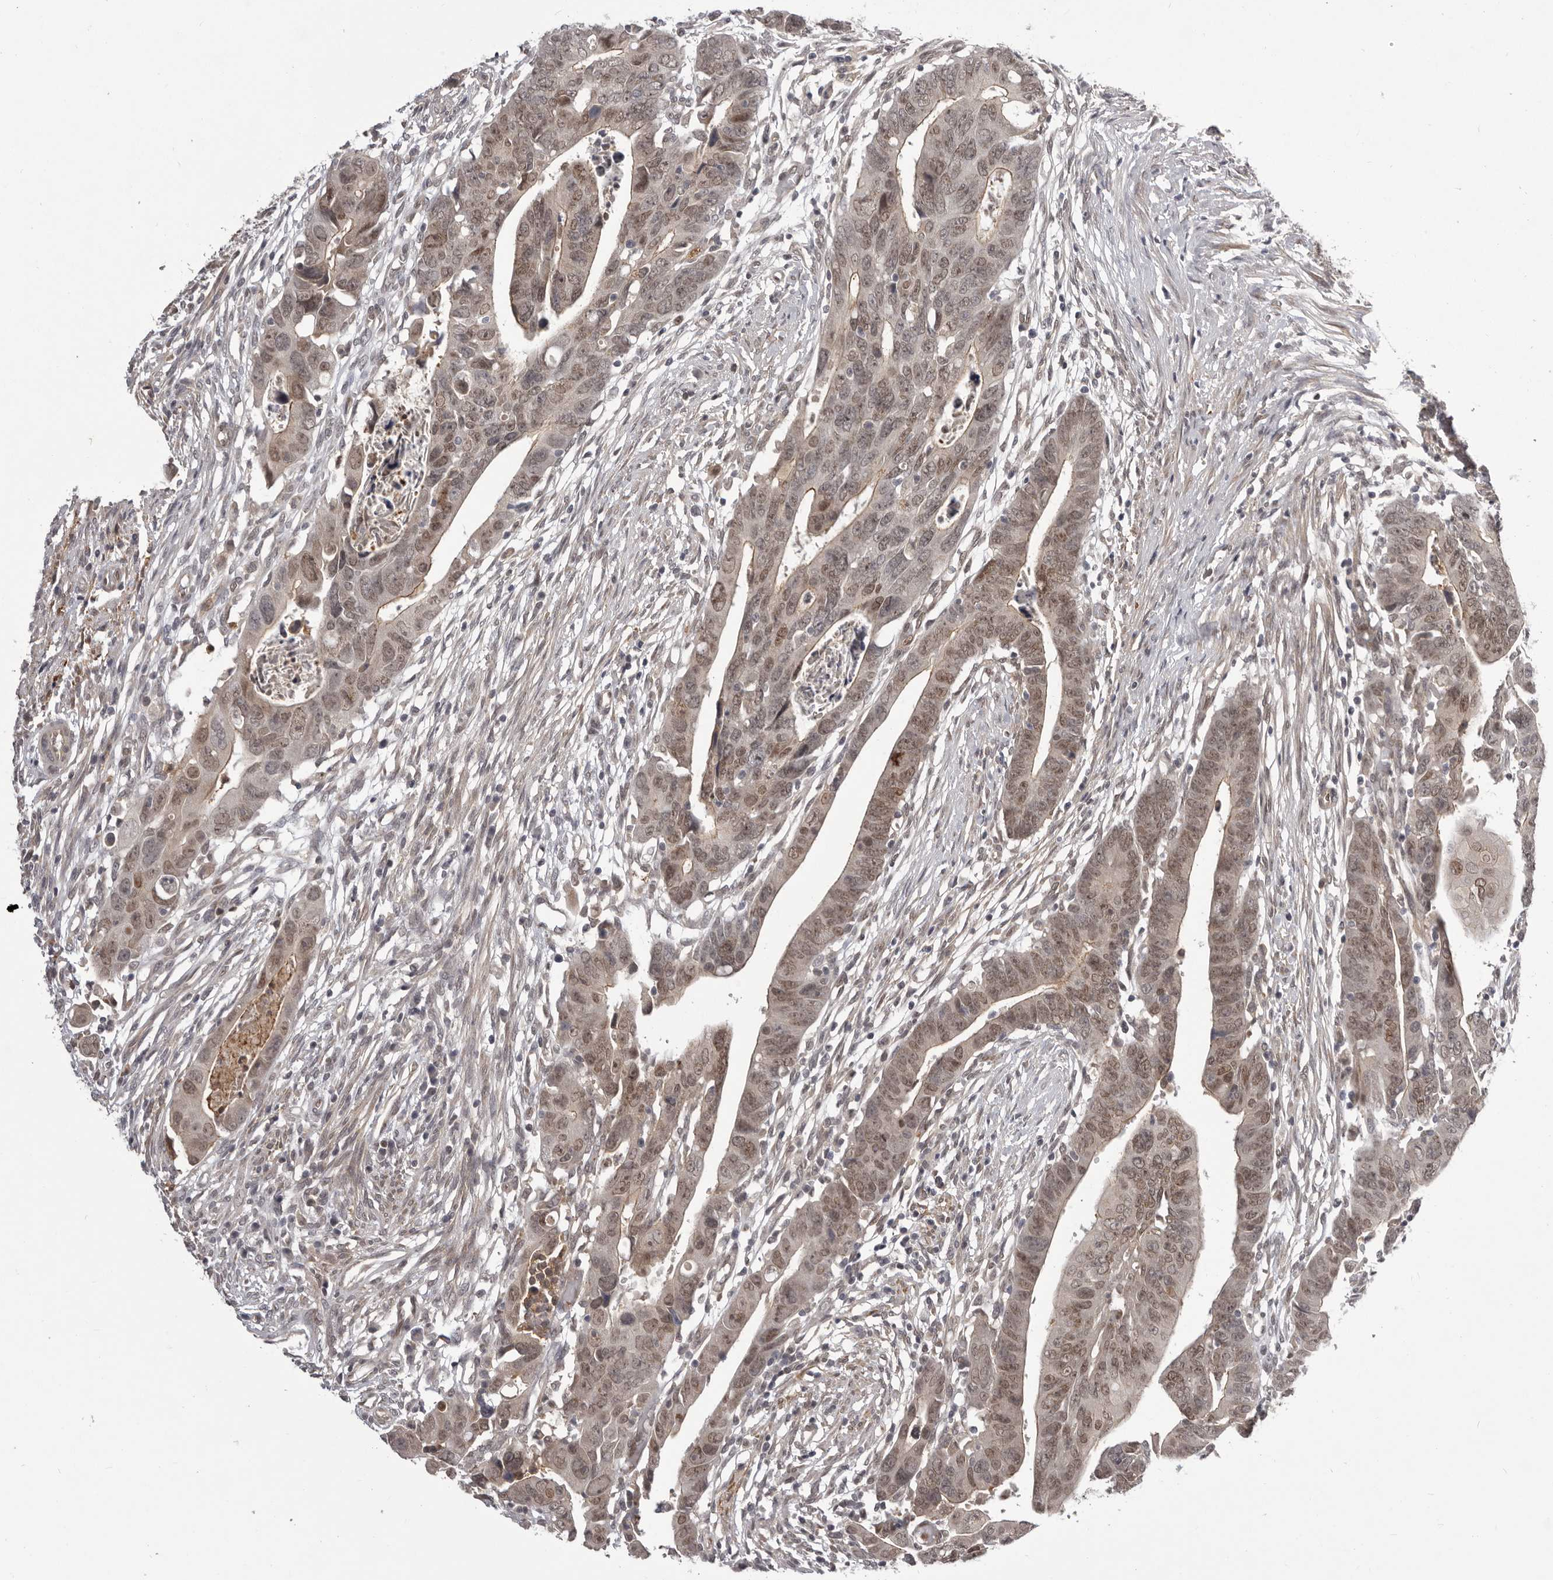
{"staining": {"intensity": "moderate", "quantity": ">75%", "location": "cytoplasmic/membranous,nuclear"}, "tissue": "colorectal cancer", "cell_type": "Tumor cells", "image_type": "cancer", "snomed": [{"axis": "morphology", "description": "Adenocarcinoma, NOS"}, {"axis": "topography", "description": "Rectum"}], "caption": "Colorectal cancer tissue shows moderate cytoplasmic/membranous and nuclear expression in about >75% of tumor cells, visualized by immunohistochemistry. (Brightfield microscopy of DAB IHC at high magnification).", "gene": "RNF2", "patient": {"sex": "female", "age": 65}}